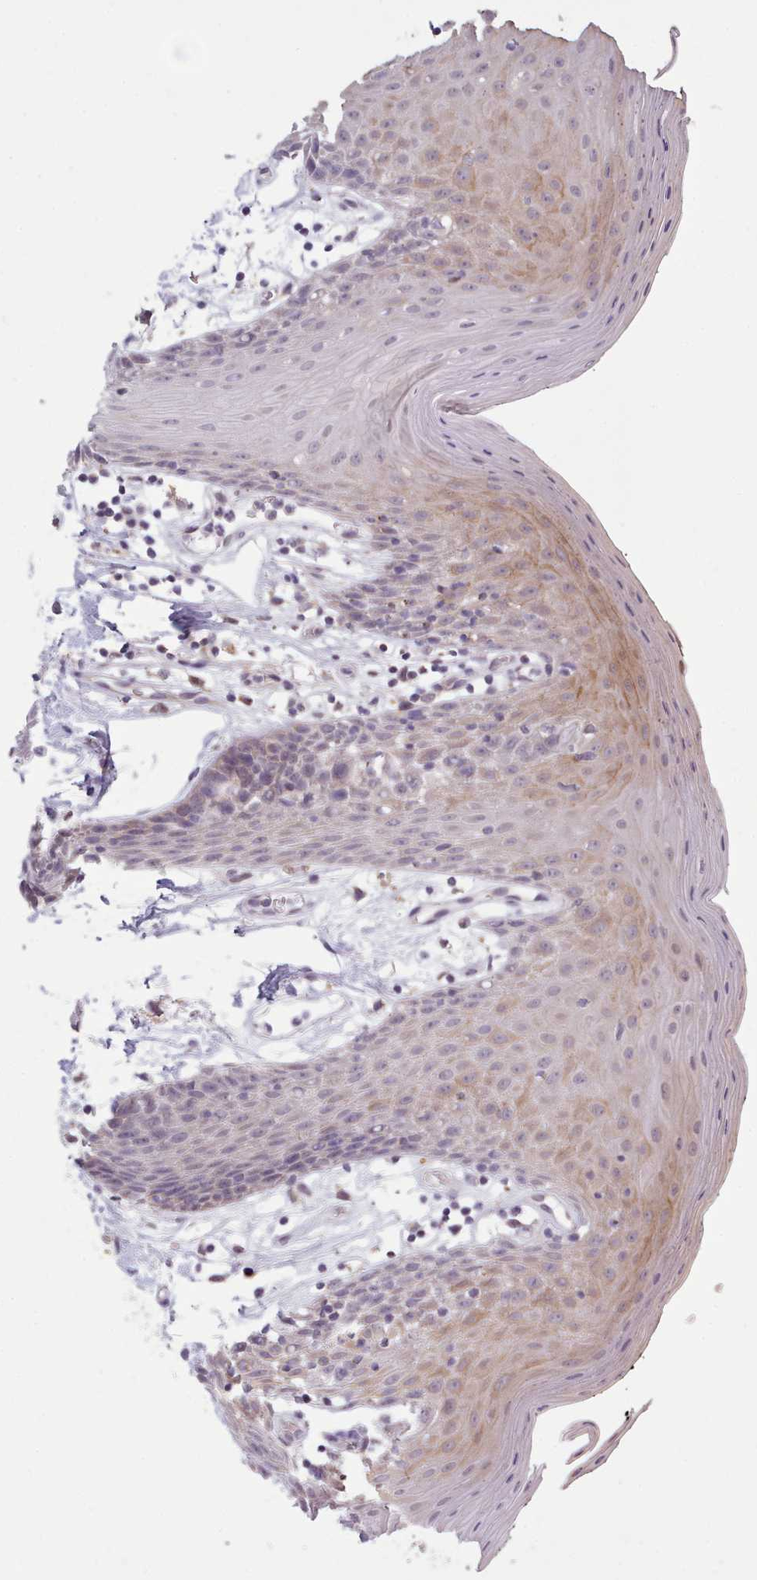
{"staining": {"intensity": "moderate", "quantity": "<25%", "location": "cytoplasmic/membranous"}, "tissue": "oral mucosa", "cell_type": "Squamous epithelial cells", "image_type": "normal", "snomed": [{"axis": "morphology", "description": "Normal tissue, NOS"}, {"axis": "topography", "description": "Oral tissue"}, {"axis": "topography", "description": "Tounge, NOS"}], "caption": "A brown stain shows moderate cytoplasmic/membranous staining of a protein in squamous epithelial cells of benign oral mucosa.", "gene": "ARL17A", "patient": {"sex": "female", "age": 59}}